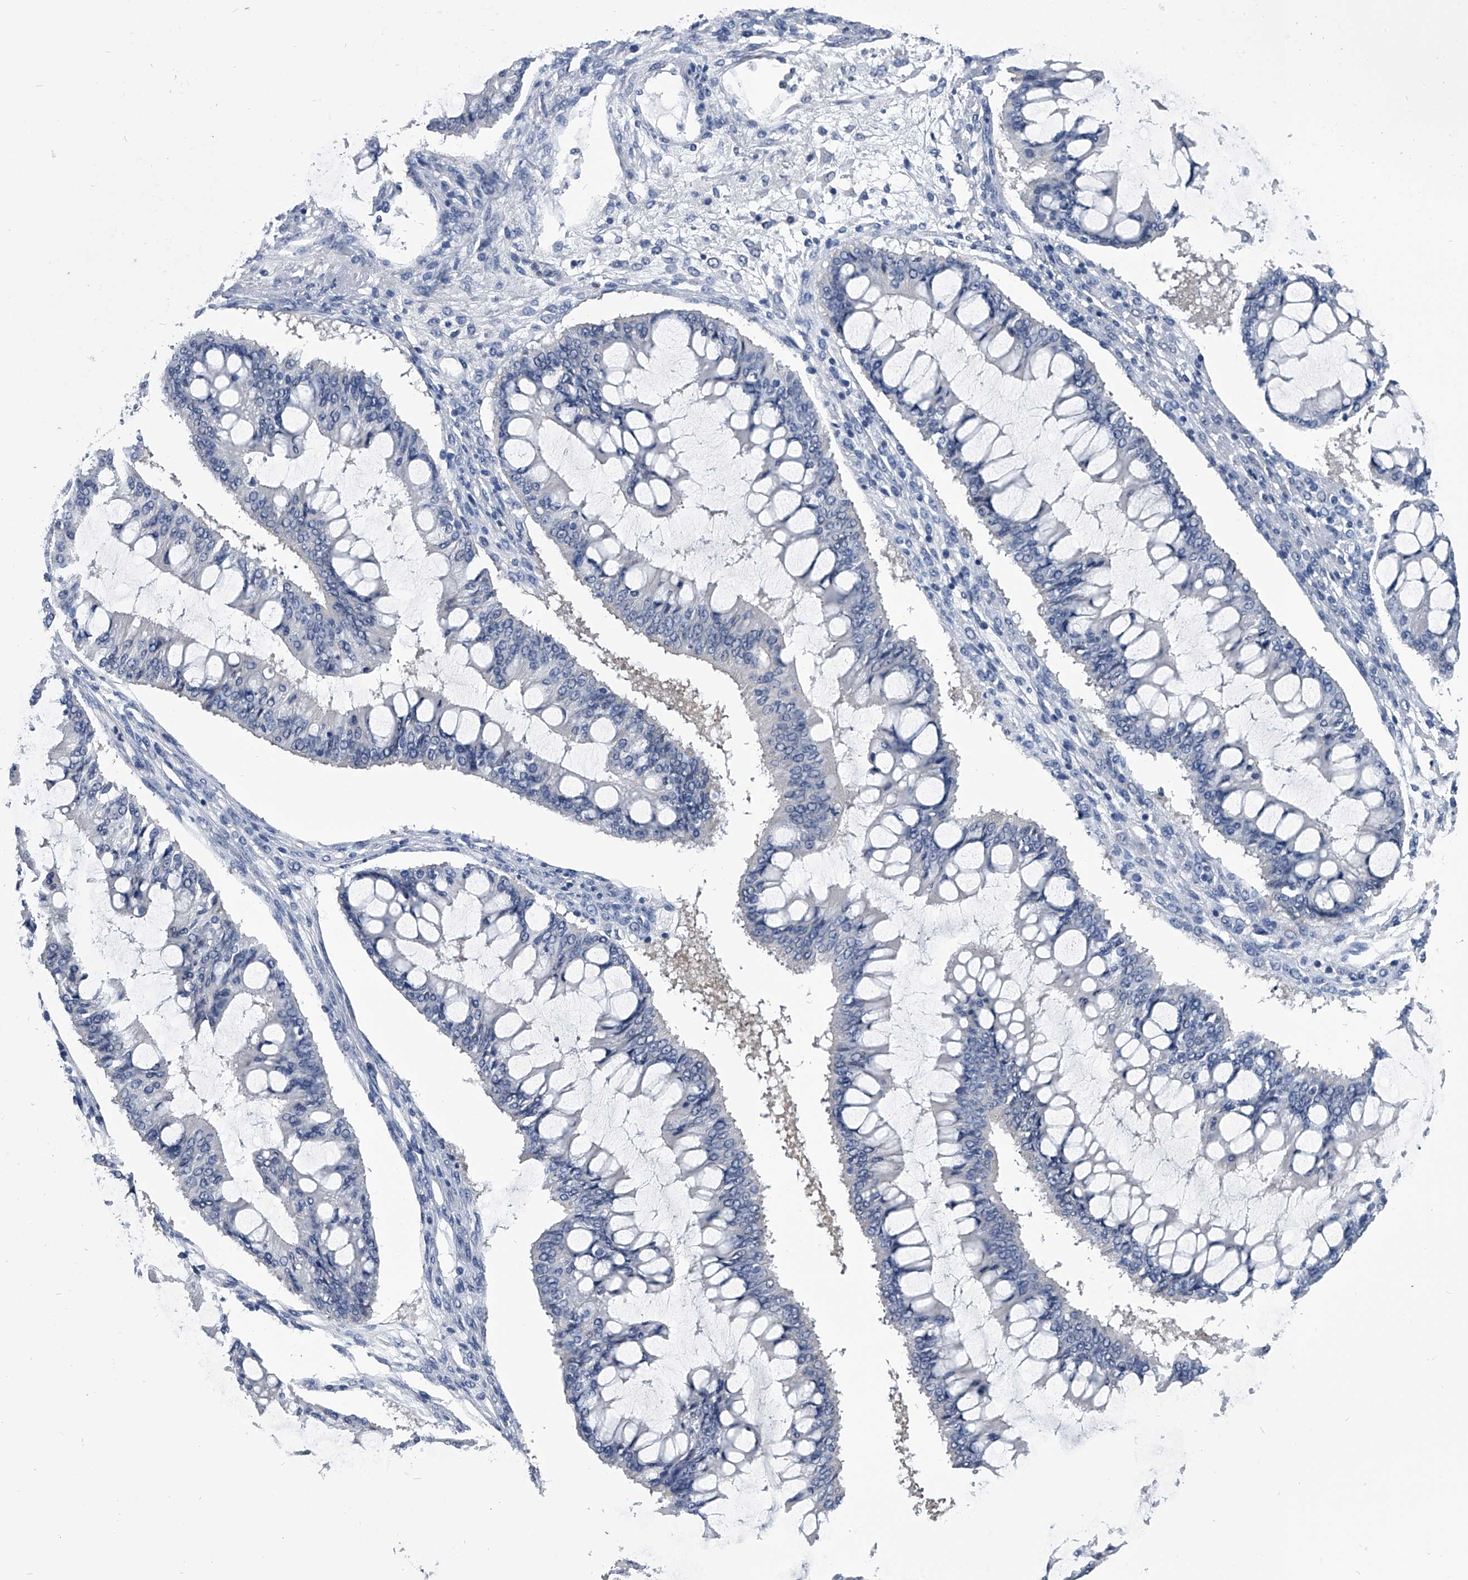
{"staining": {"intensity": "negative", "quantity": "none", "location": "none"}, "tissue": "ovarian cancer", "cell_type": "Tumor cells", "image_type": "cancer", "snomed": [{"axis": "morphology", "description": "Cystadenocarcinoma, mucinous, NOS"}, {"axis": "topography", "description": "Ovary"}], "caption": "This is a histopathology image of immunohistochemistry (IHC) staining of ovarian mucinous cystadenocarcinoma, which shows no staining in tumor cells. (Immunohistochemistry, brightfield microscopy, high magnification).", "gene": "PDXK", "patient": {"sex": "female", "age": 73}}